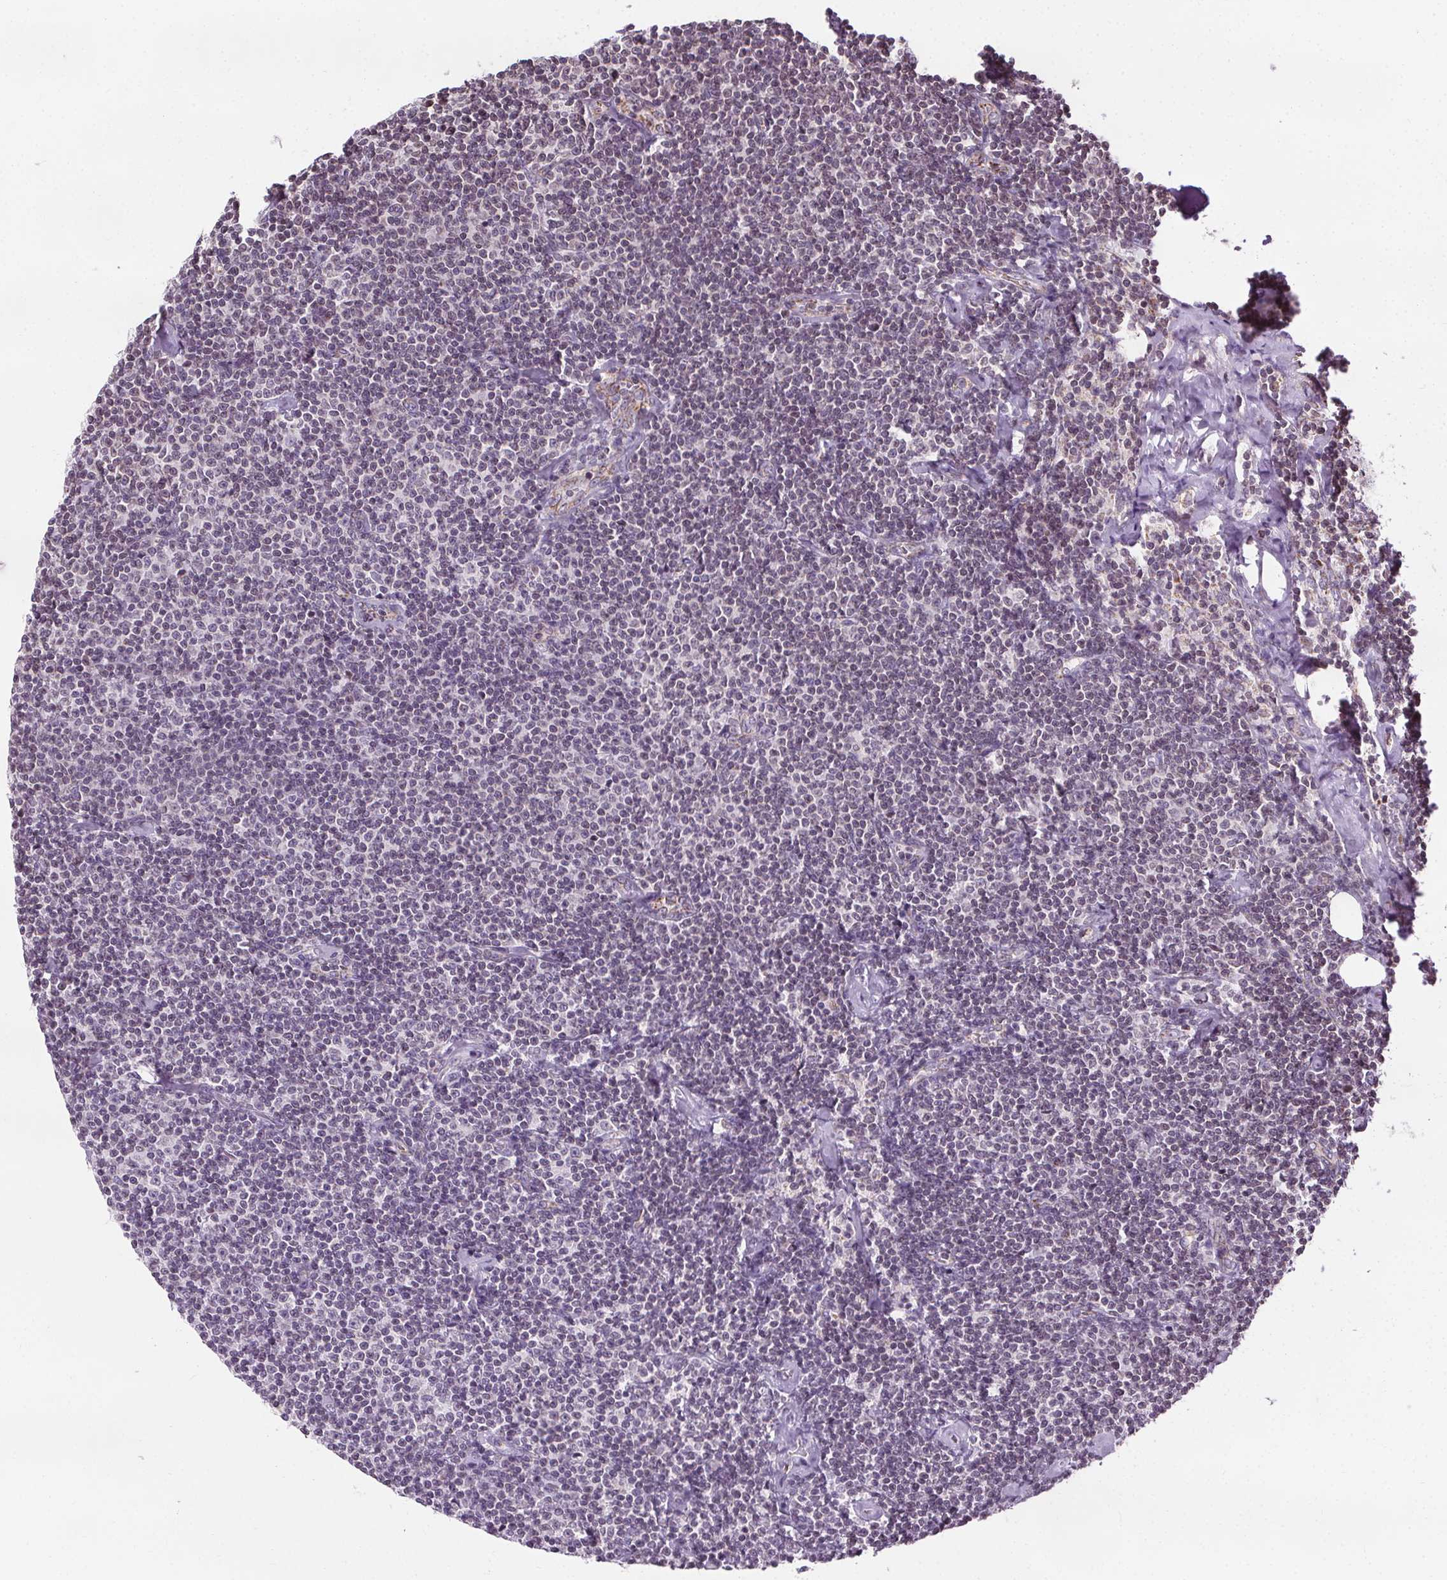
{"staining": {"intensity": "negative", "quantity": "none", "location": "none"}, "tissue": "lymphoma", "cell_type": "Tumor cells", "image_type": "cancer", "snomed": [{"axis": "morphology", "description": "Malignant lymphoma, non-Hodgkin's type, Low grade"}, {"axis": "topography", "description": "Lymph node"}], "caption": "A photomicrograph of low-grade malignant lymphoma, non-Hodgkin's type stained for a protein displays no brown staining in tumor cells.", "gene": "LFNG", "patient": {"sex": "male", "age": 81}}